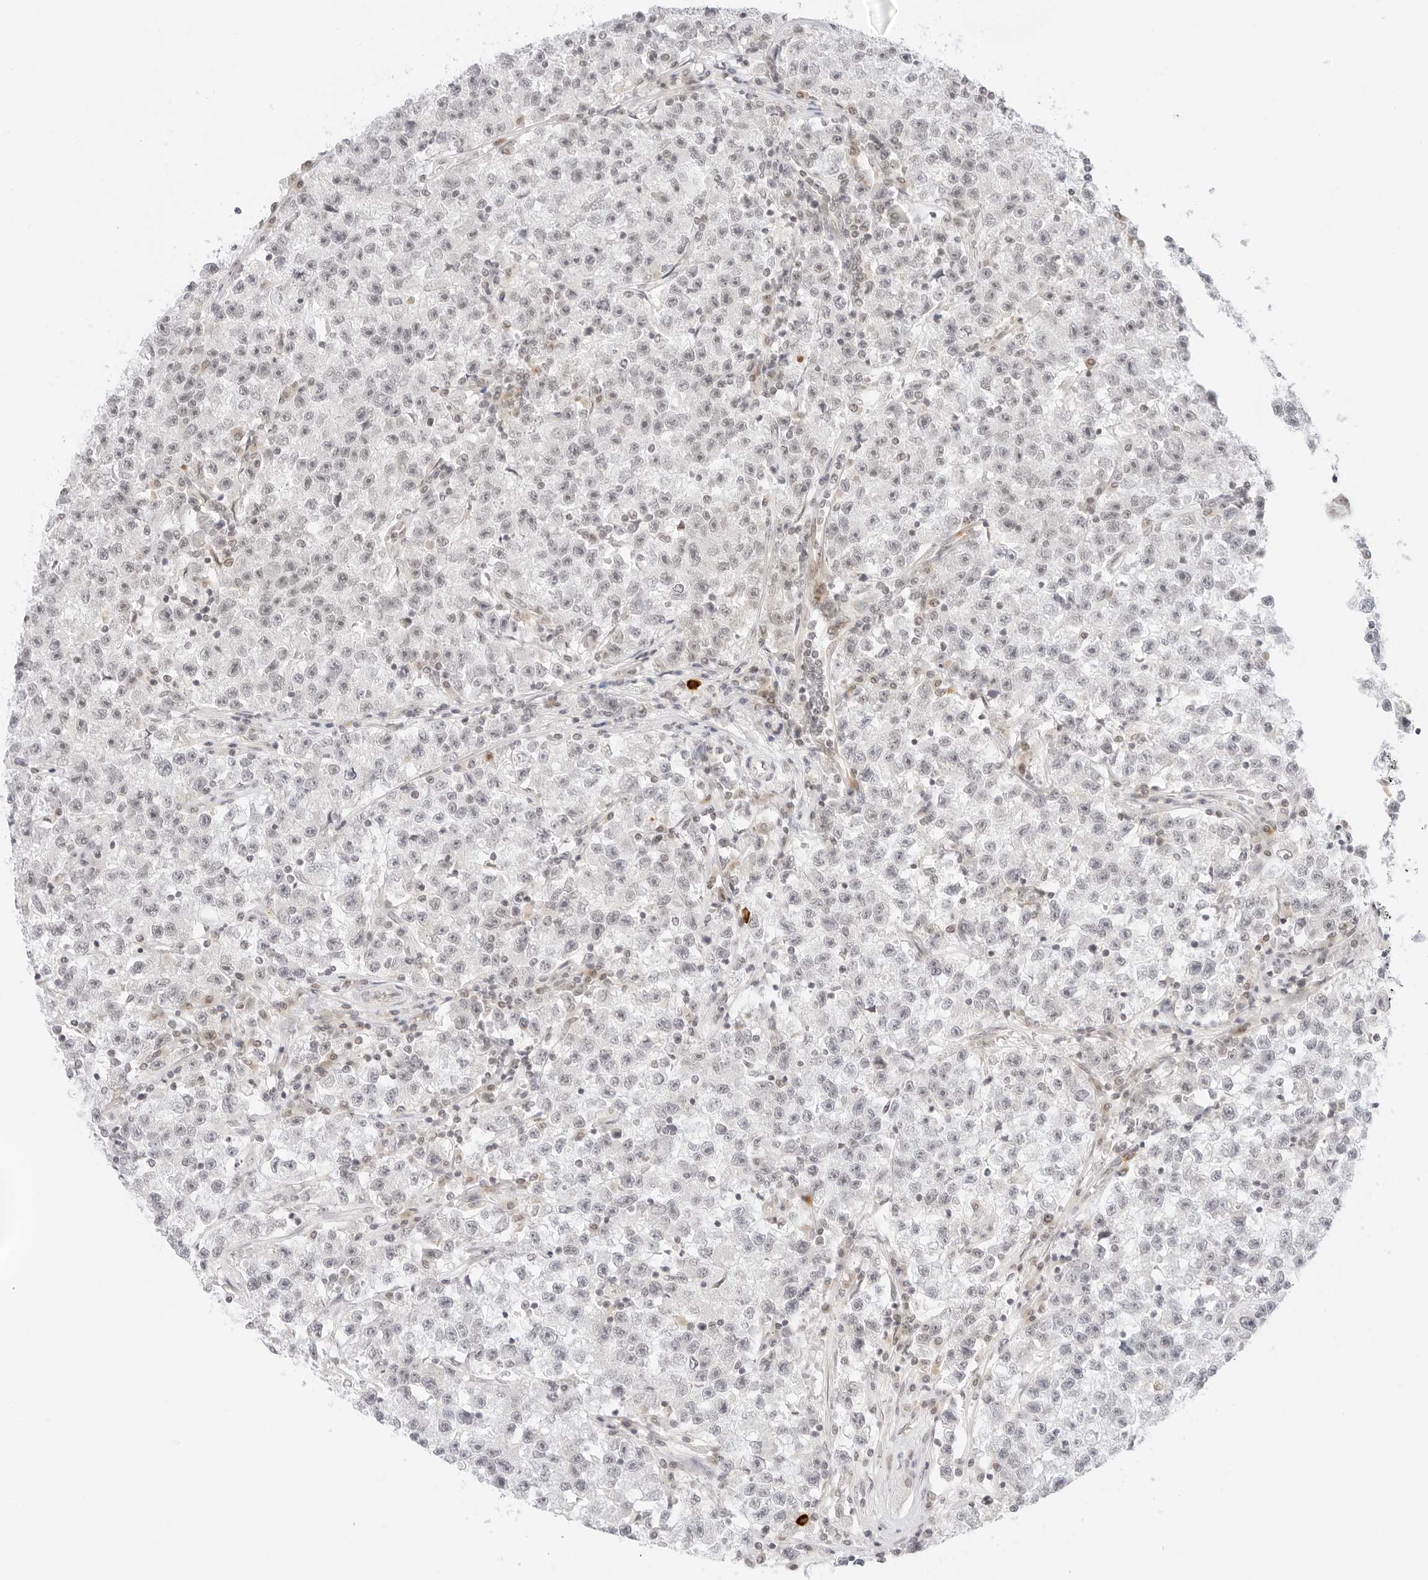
{"staining": {"intensity": "negative", "quantity": "none", "location": "none"}, "tissue": "testis cancer", "cell_type": "Tumor cells", "image_type": "cancer", "snomed": [{"axis": "morphology", "description": "Seminoma, NOS"}, {"axis": "topography", "description": "Testis"}], "caption": "Protein analysis of testis seminoma displays no significant positivity in tumor cells.", "gene": "POLR3C", "patient": {"sex": "male", "age": 22}}